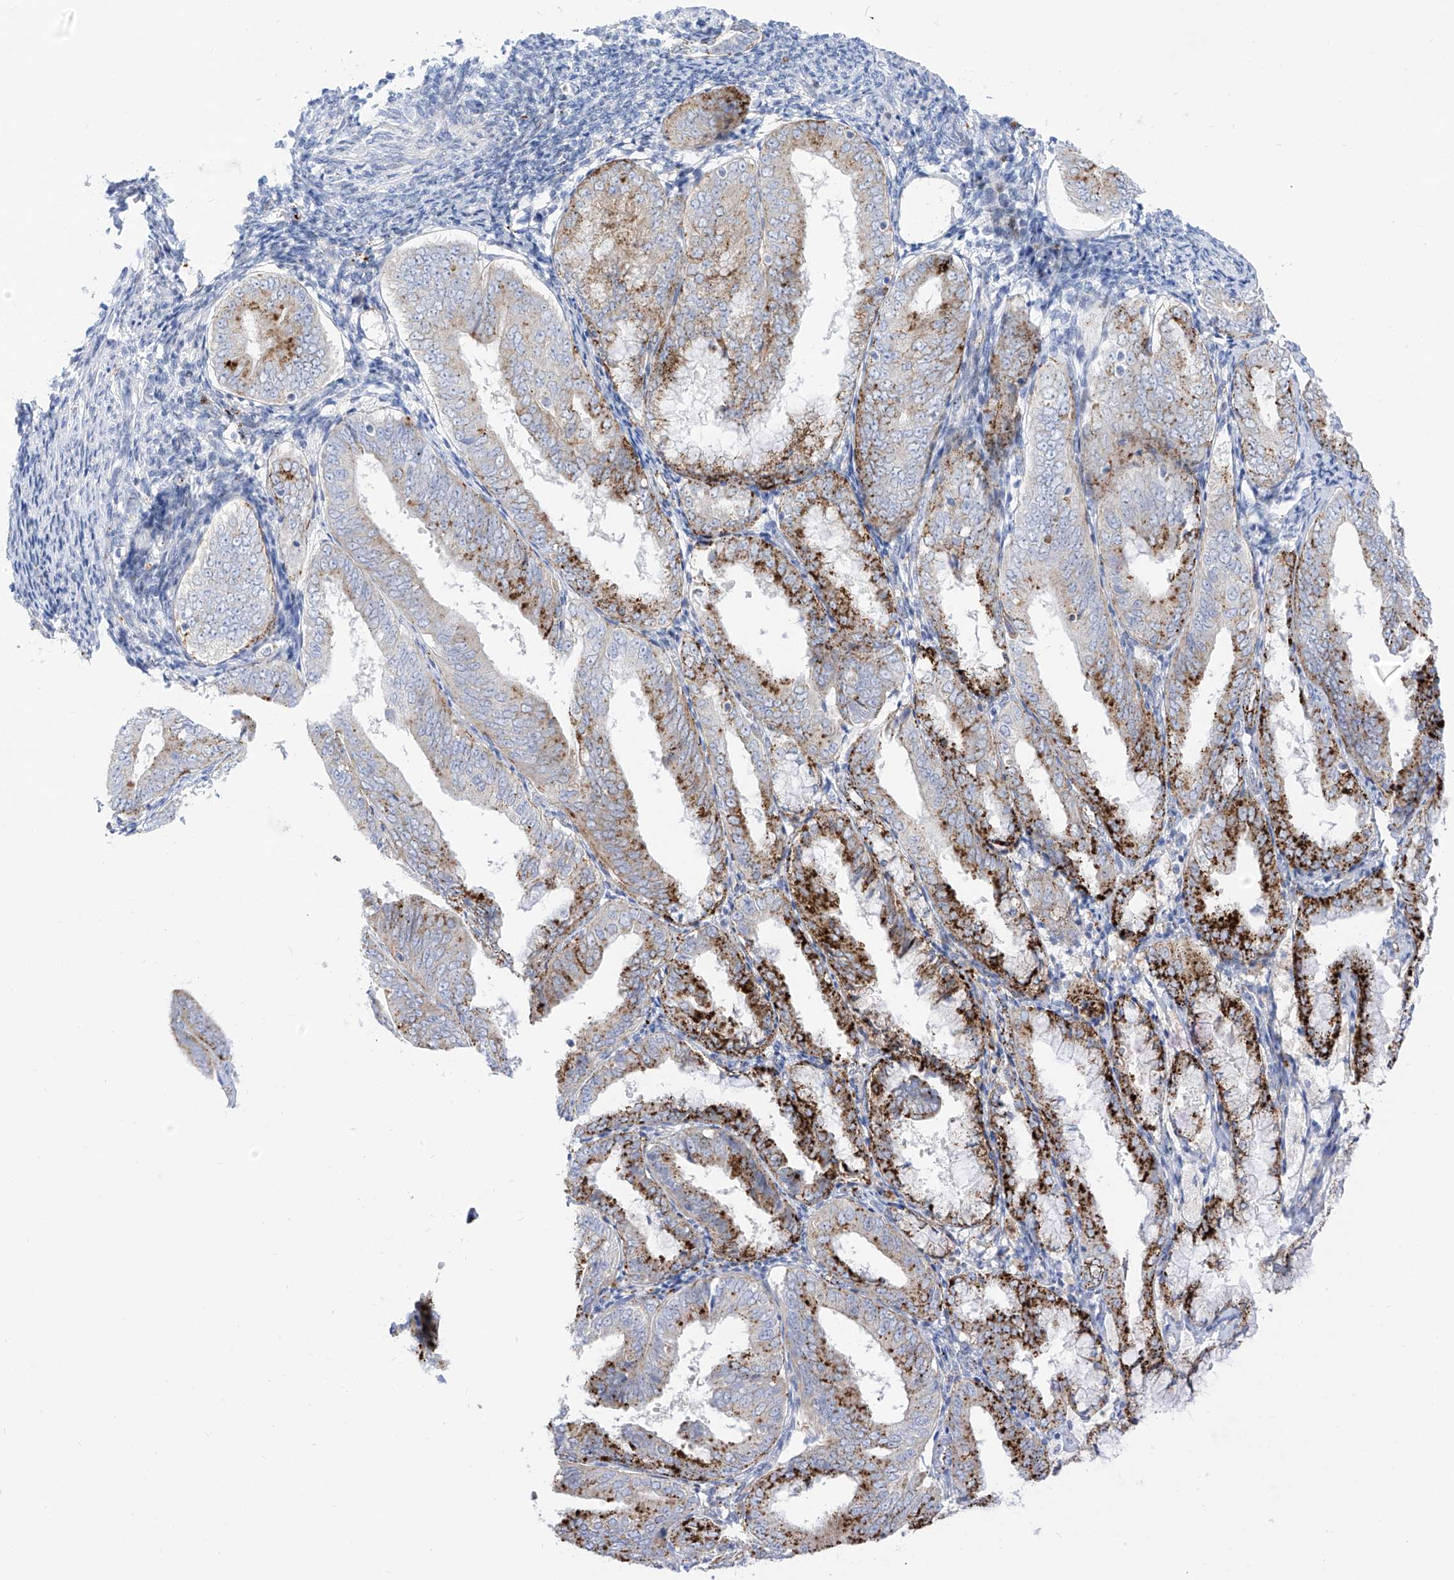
{"staining": {"intensity": "strong", "quantity": "25%-75%", "location": "cytoplasmic/membranous"}, "tissue": "endometrial cancer", "cell_type": "Tumor cells", "image_type": "cancer", "snomed": [{"axis": "morphology", "description": "Adenocarcinoma, NOS"}, {"axis": "topography", "description": "Endometrium"}], "caption": "Protein analysis of endometrial cancer tissue exhibits strong cytoplasmic/membranous expression in about 25%-75% of tumor cells.", "gene": "PSPH", "patient": {"sex": "female", "age": 63}}